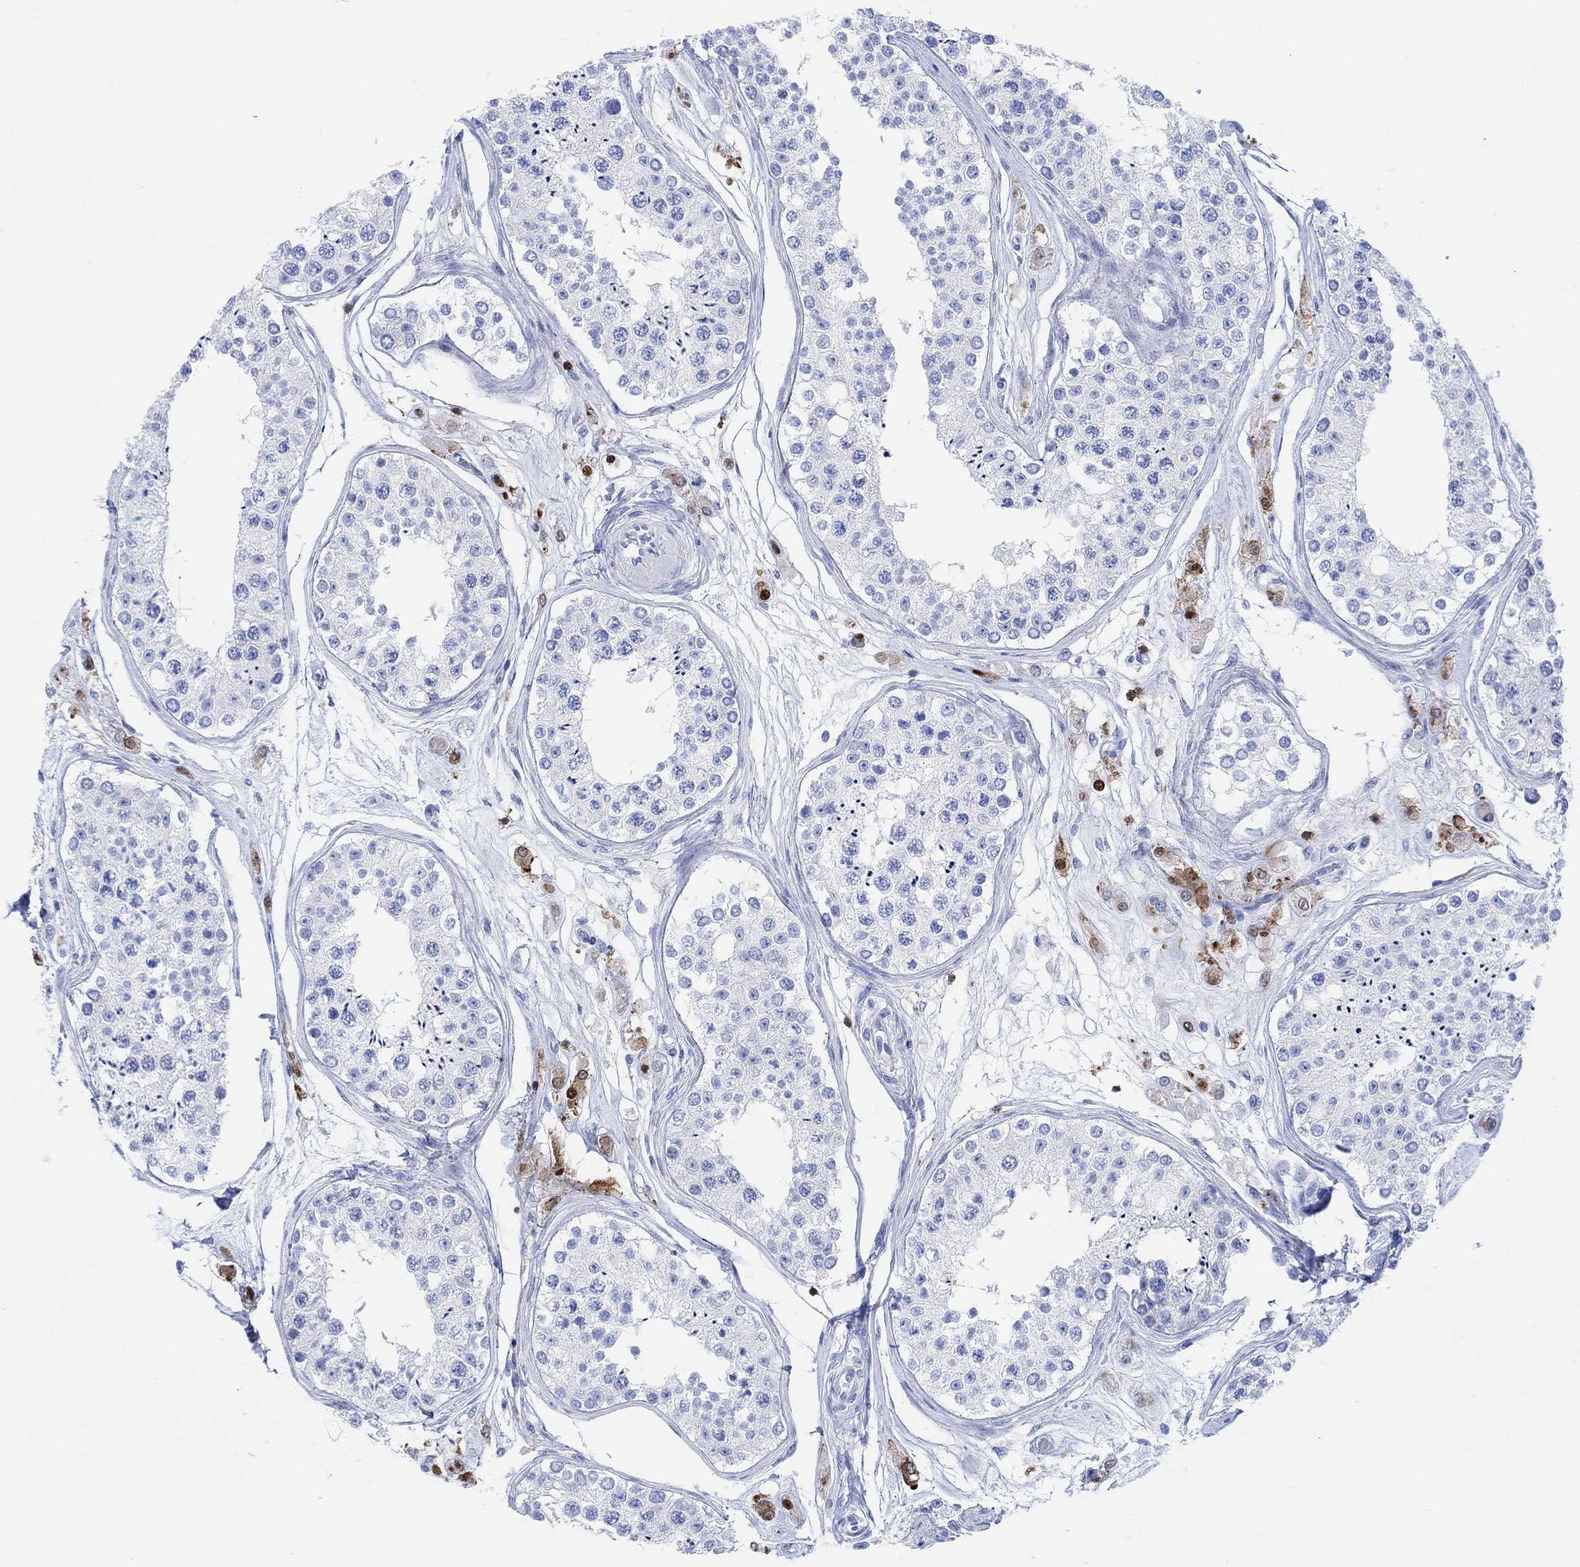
{"staining": {"intensity": "negative", "quantity": "none", "location": "none"}, "tissue": "testis", "cell_type": "Cells in seminiferous ducts", "image_type": "normal", "snomed": [{"axis": "morphology", "description": "Normal tissue, NOS"}, {"axis": "topography", "description": "Testis"}], "caption": "This is an immunohistochemistry (IHC) image of benign human testis. There is no positivity in cells in seminiferous ducts.", "gene": "GPR65", "patient": {"sex": "male", "age": 25}}